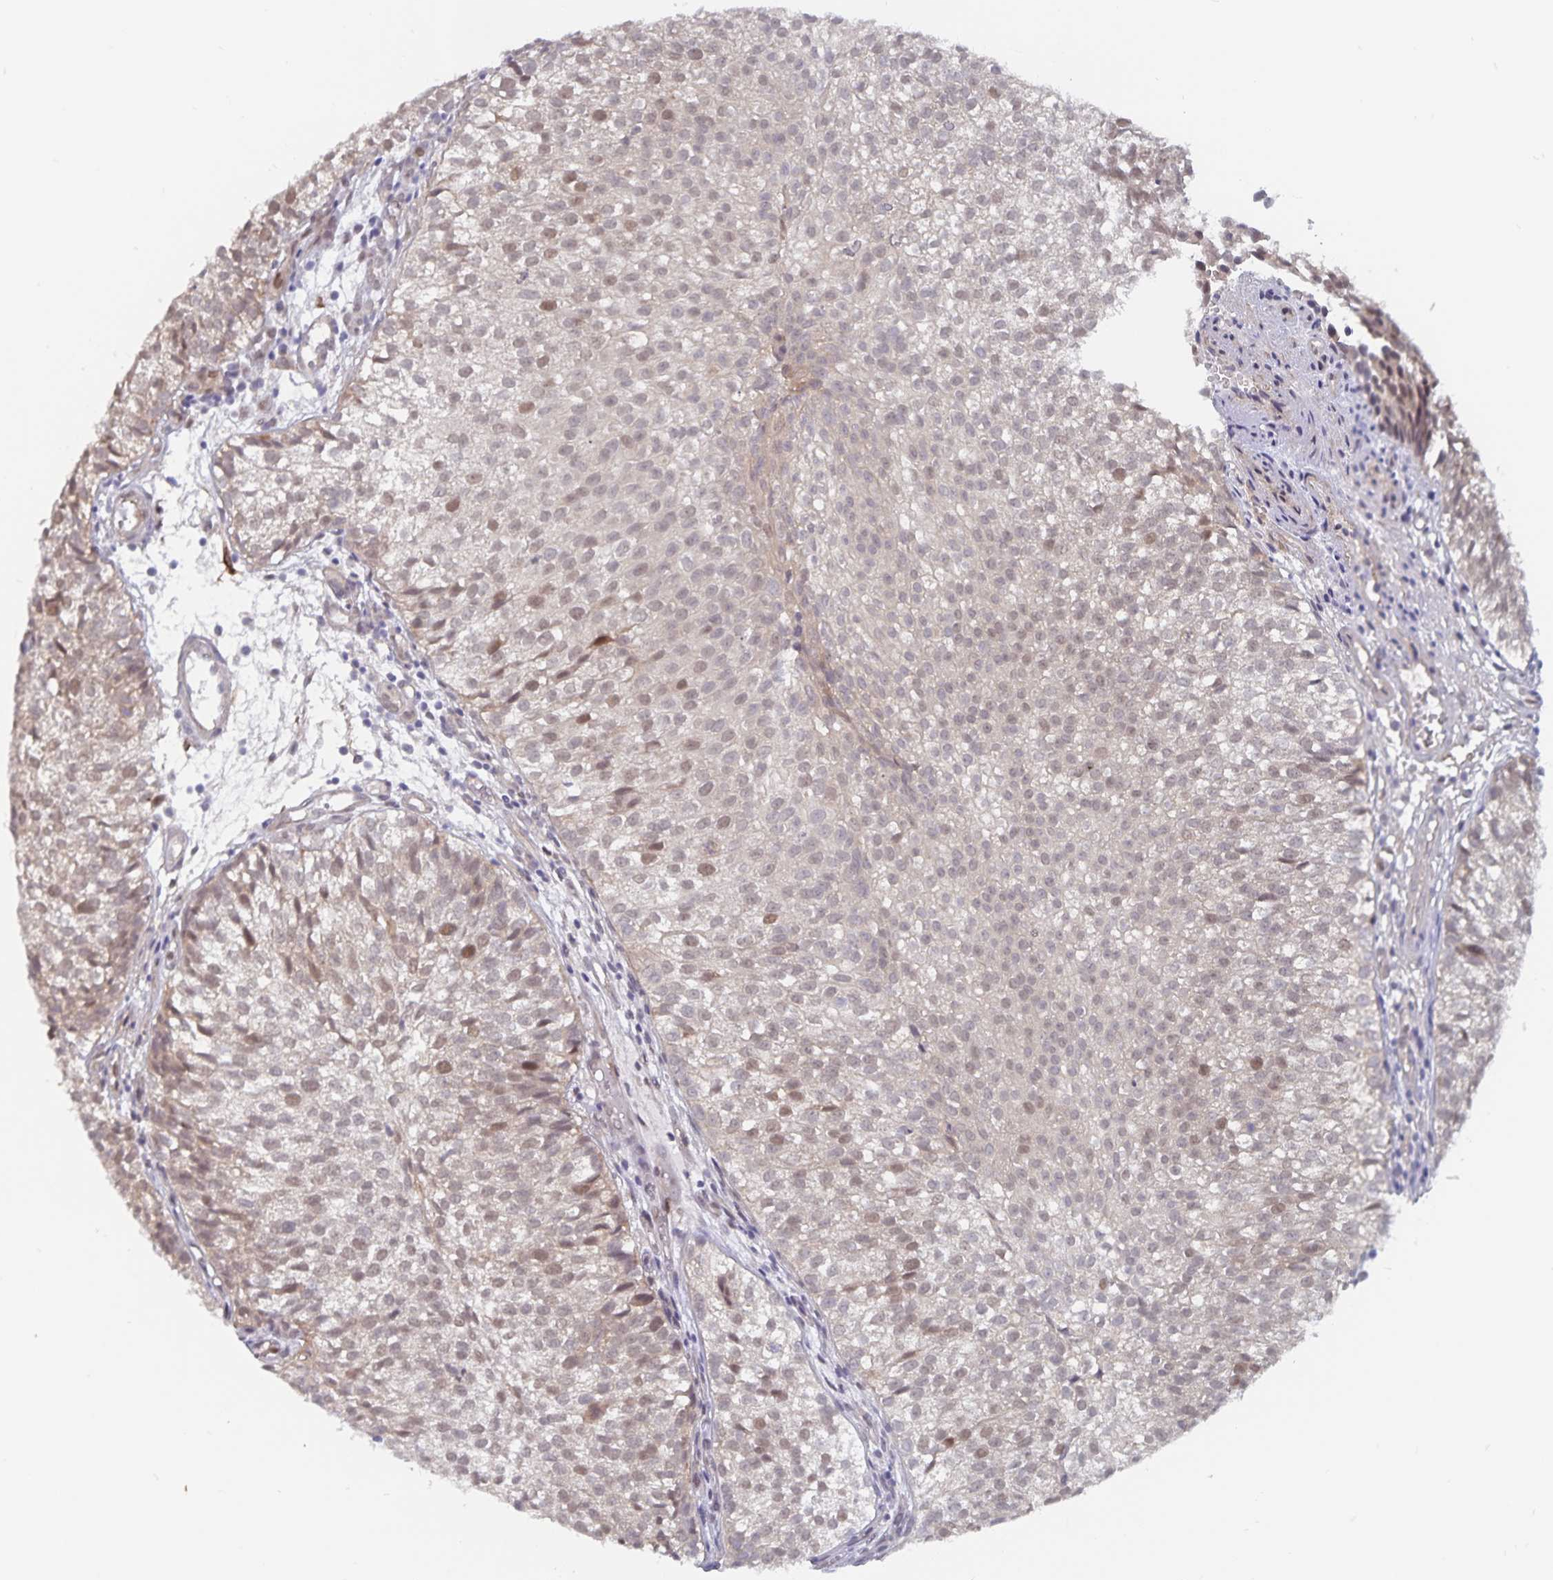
{"staining": {"intensity": "weak", "quantity": "25%-75%", "location": "nuclear"}, "tissue": "urothelial cancer", "cell_type": "Tumor cells", "image_type": "cancer", "snomed": [{"axis": "morphology", "description": "Urothelial carcinoma, Low grade"}, {"axis": "topography", "description": "Urinary bladder"}], "caption": "Low-grade urothelial carcinoma tissue demonstrates weak nuclear expression in approximately 25%-75% of tumor cells, visualized by immunohistochemistry.", "gene": "BAG6", "patient": {"sex": "male", "age": 70}}